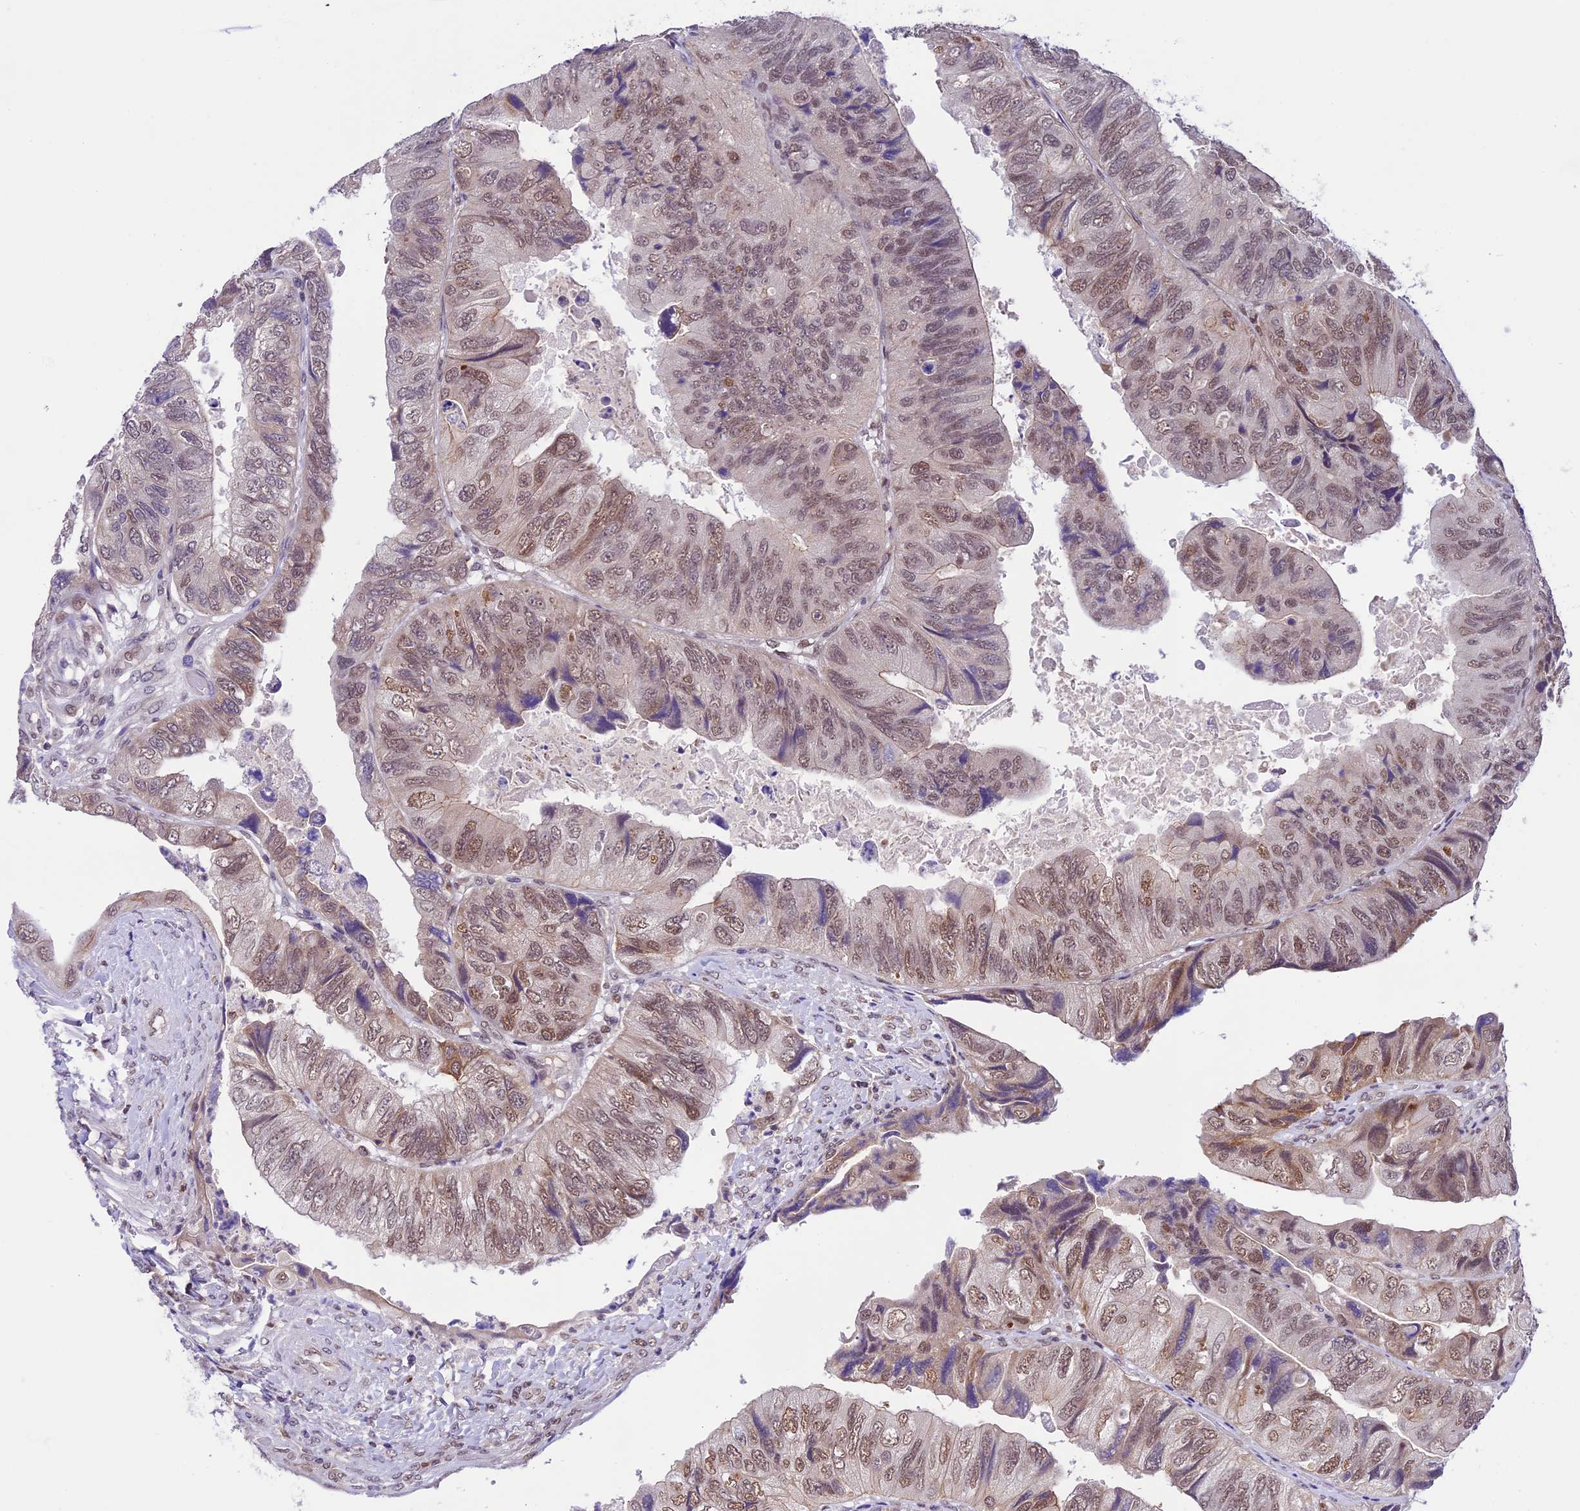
{"staining": {"intensity": "moderate", "quantity": "25%-75%", "location": "nuclear"}, "tissue": "colorectal cancer", "cell_type": "Tumor cells", "image_type": "cancer", "snomed": [{"axis": "morphology", "description": "Adenocarcinoma, NOS"}, {"axis": "topography", "description": "Rectum"}], "caption": "Colorectal cancer stained for a protein (brown) demonstrates moderate nuclear positive staining in about 25%-75% of tumor cells.", "gene": "SHKBP1", "patient": {"sex": "male", "age": 63}}